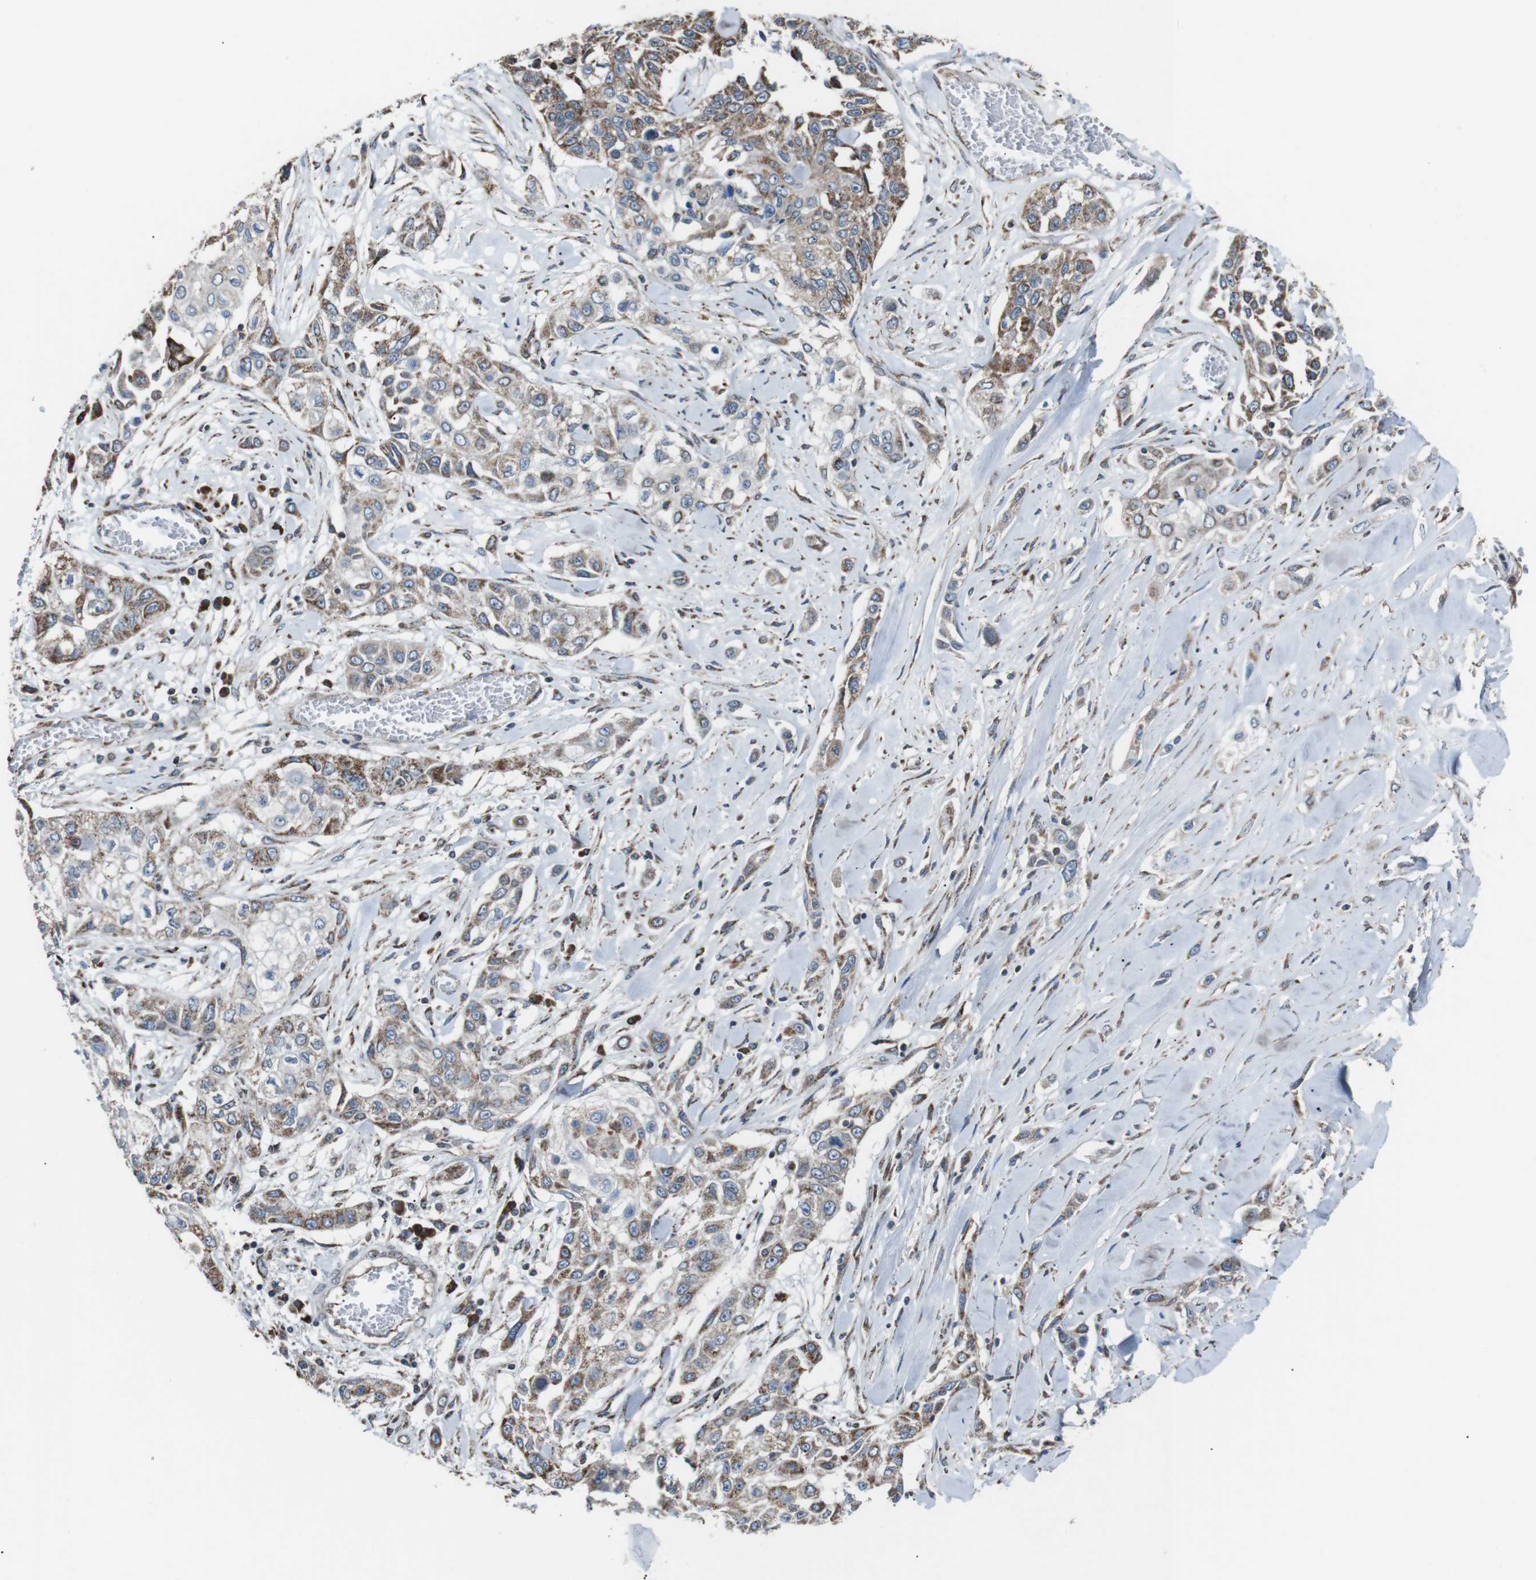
{"staining": {"intensity": "moderate", "quantity": "<25%", "location": "cytoplasmic/membranous"}, "tissue": "lung cancer", "cell_type": "Tumor cells", "image_type": "cancer", "snomed": [{"axis": "morphology", "description": "Squamous cell carcinoma, NOS"}, {"axis": "topography", "description": "Lung"}], "caption": "IHC micrograph of human squamous cell carcinoma (lung) stained for a protein (brown), which exhibits low levels of moderate cytoplasmic/membranous expression in approximately <25% of tumor cells.", "gene": "CISD2", "patient": {"sex": "male", "age": 71}}